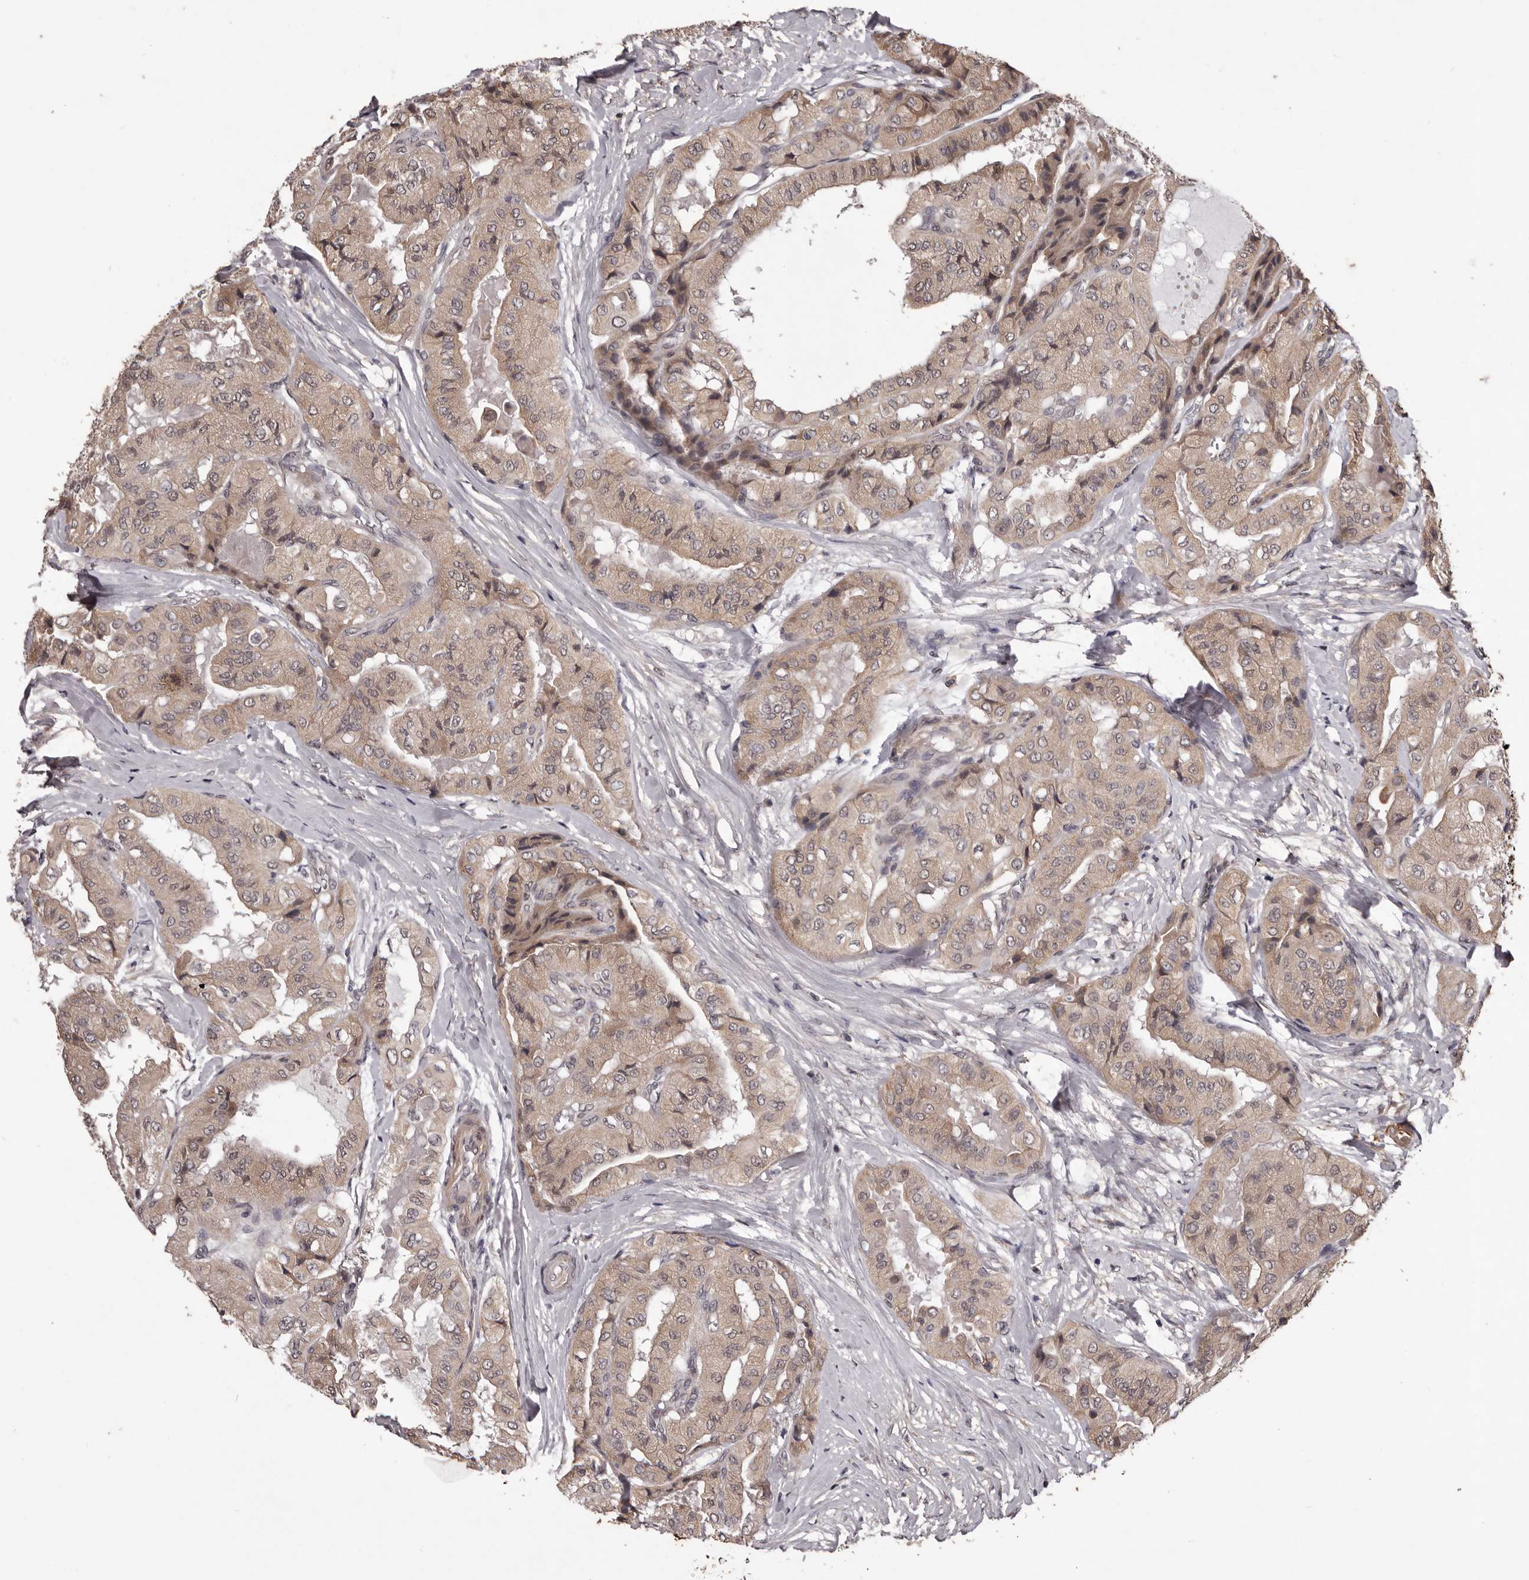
{"staining": {"intensity": "weak", "quantity": "<25%", "location": "cytoplasmic/membranous"}, "tissue": "thyroid cancer", "cell_type": "Tumor cells", "image_type": "cancer", "snomed": [{"axis": "morphology", "description": "Papillary adenocarcinoma, NOS"}, {"axis": "topography", "description": "Thyroid gland"}], "caption": "Immunohistochemistry (IHC) histopathology image of neoplastic tissue: human papillary adenocarcinoma (thyroid) stained with DAB (3,3'-diaminobenzidine) exhibits no significant protein expression in tumor cells. Nuclei are stained in blue.", "gene": "CELF3", "patient": {"sex": "female", "age": 59}}